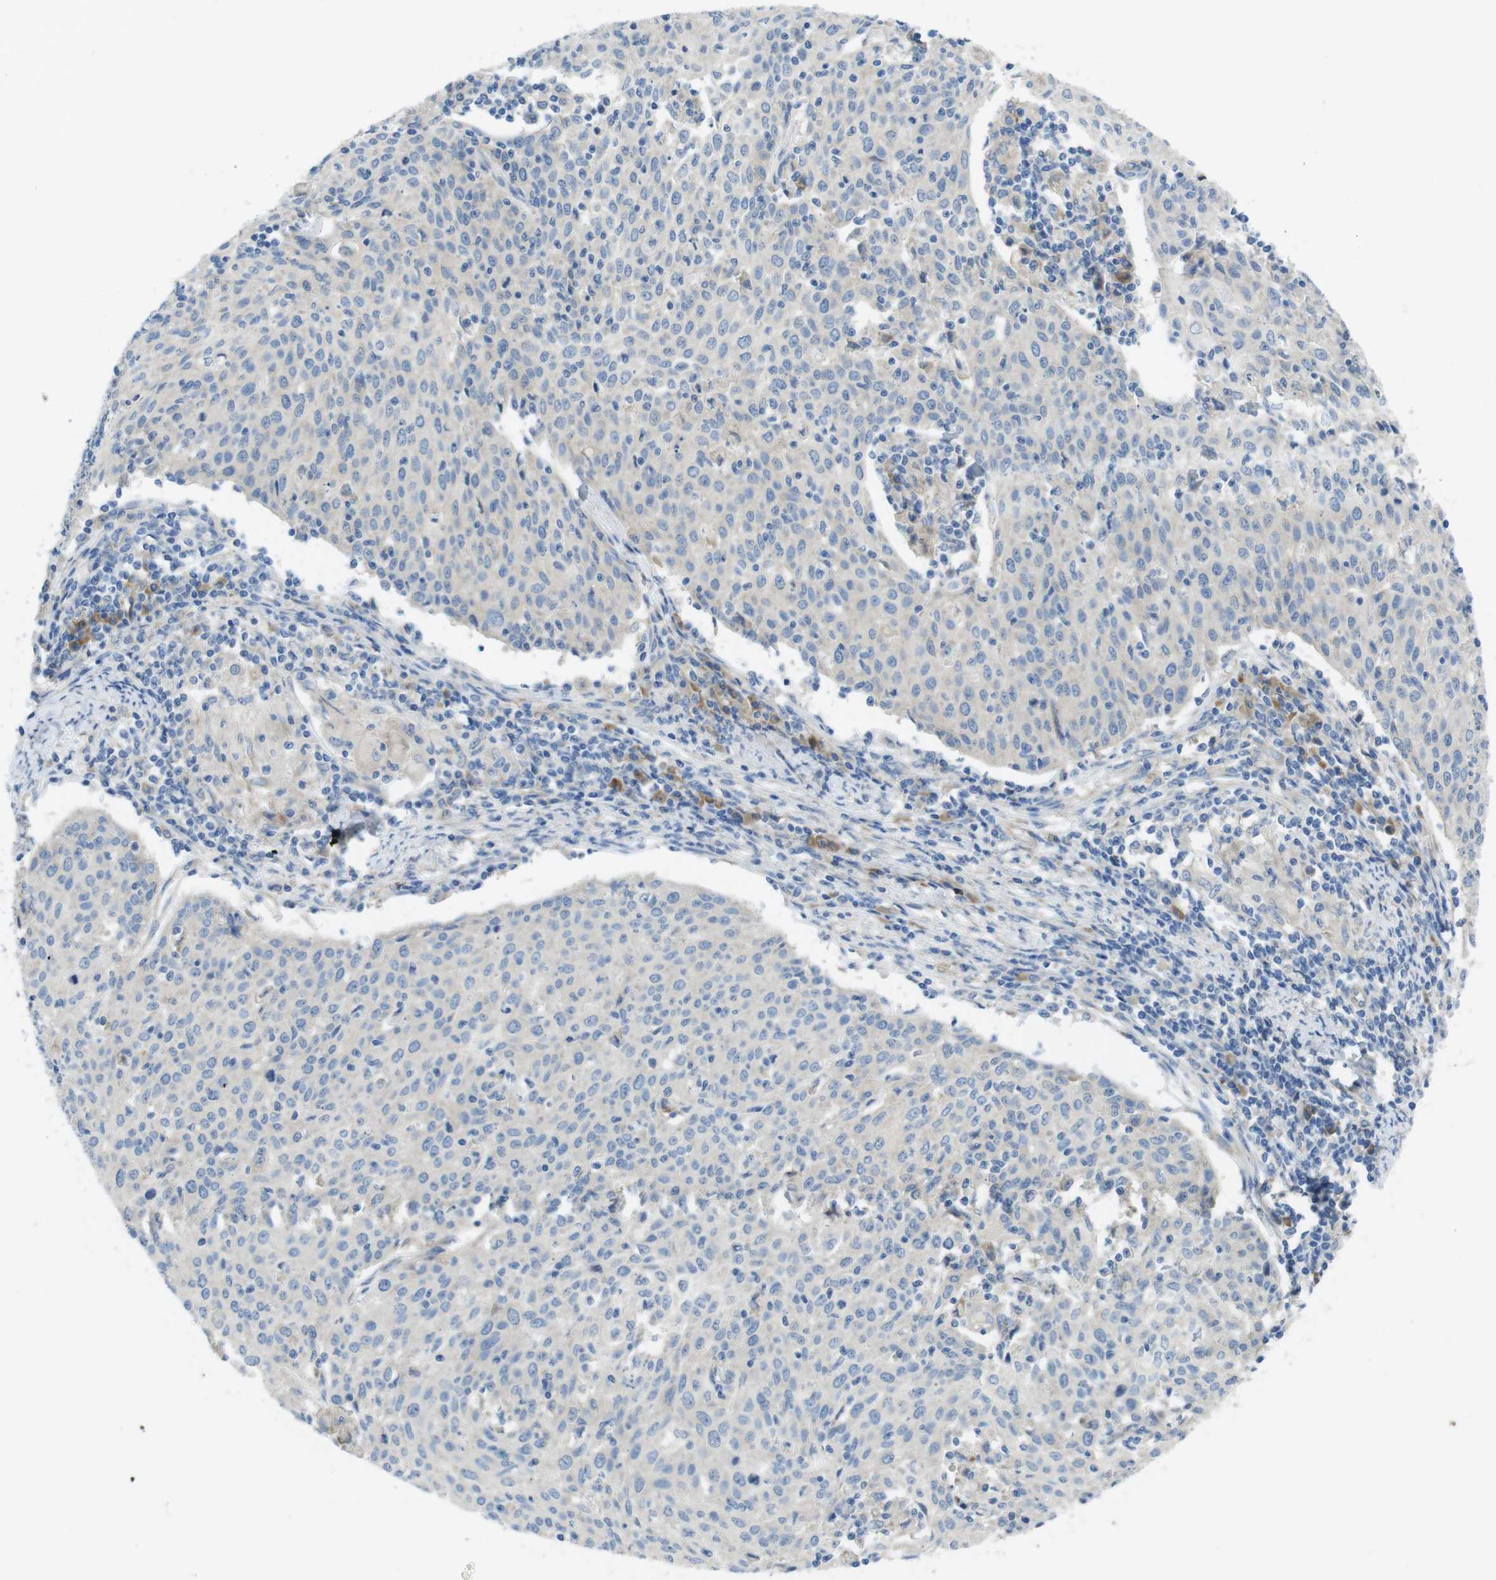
{"staining": {"intensity": "negative", "quantity": "none", "location": "none"}, "tissue": "cervical cancer", "cell_type": "Tumor cells", "image_type": "cancer", "snomed": [{"axis": "morphology", "description": "Squamous cell carcinoma, NOS"}, {"axis": "topography", "description": "Cervix"}], "caption": "Immunohistochemistry (IHC) photomicrograph of neoplastic tissue: squamous cell carcinoma (cervical) stained with DAB (3,3'-diaminobenzidine) reveals no significant protein staining in tumor cells. (Stains: DAB immunohistochemistry with hematoxylin counter stain, Microscopy: brightfield microscopy at high magnification).", "gene": "TMEM234", "patient": {"sex": "female", "age": 38}}